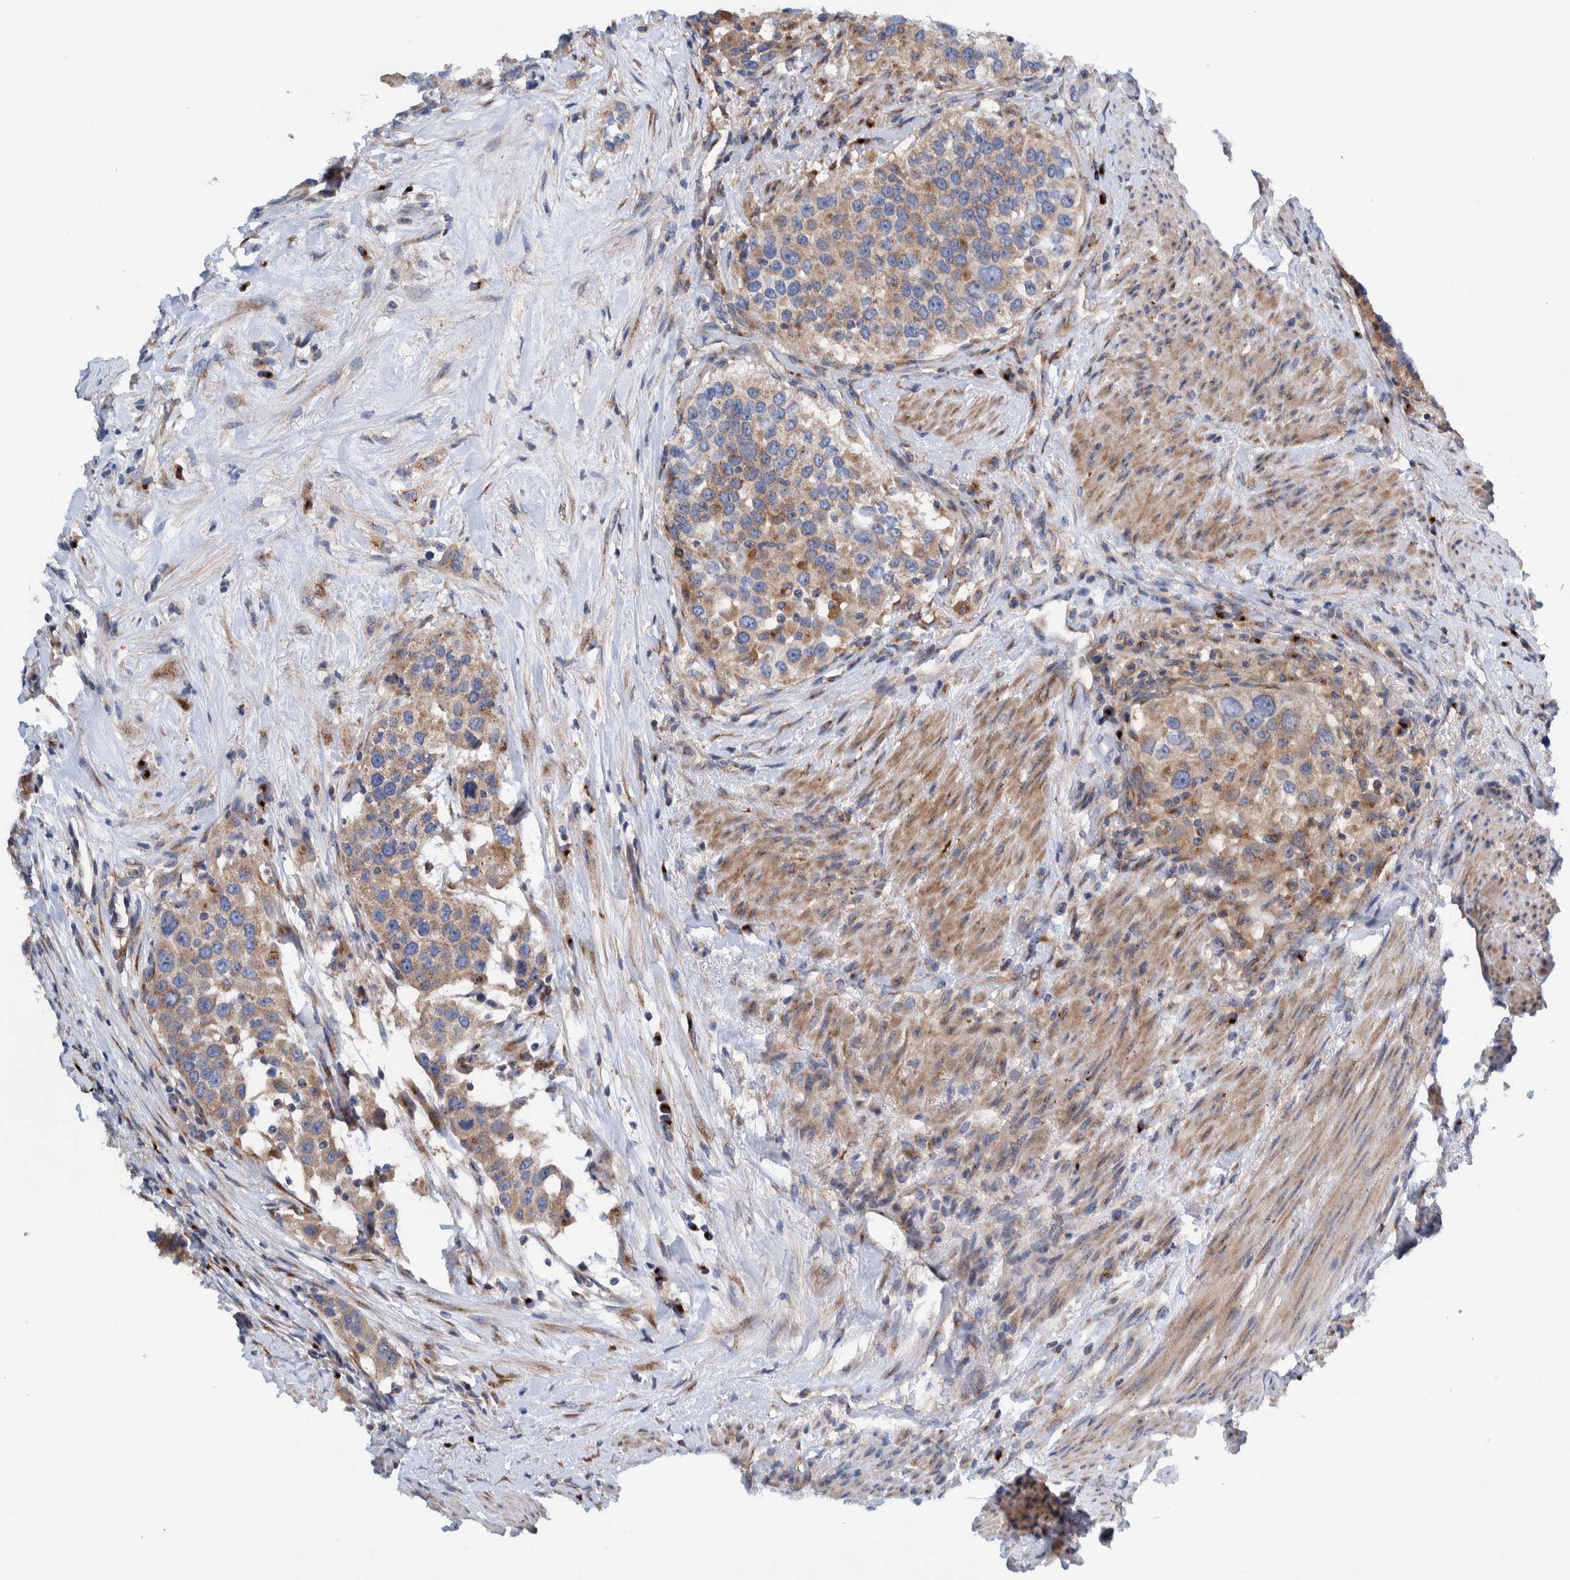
{"staining": {"intensity": "weak", "quantity": ">75%", "location": "cytoplasmic/membranous"}, "tissue": "urothelial cancer", "cell_type": "Tumor cells", "image_type": "cancer", "snomed": [{"axis": "morphology", "description": "Urothelial carcinoma, High grade"}, {"axis": "topography", "description": "Urinary bladder"}], "caption": "Immunohistochemical staining of human urothelial cancer displays low levels of weak cytoplasmic/membranous positivity in approximately >75% of tumor cells. (Stains: DAB (3,3'-diaminobenzidine) in brown, nuclei in blue, Microscopy: brightfield microscopy at high magnification).", "gene": "TRIM58", "patient": {"sex": "female", "age": 80}}